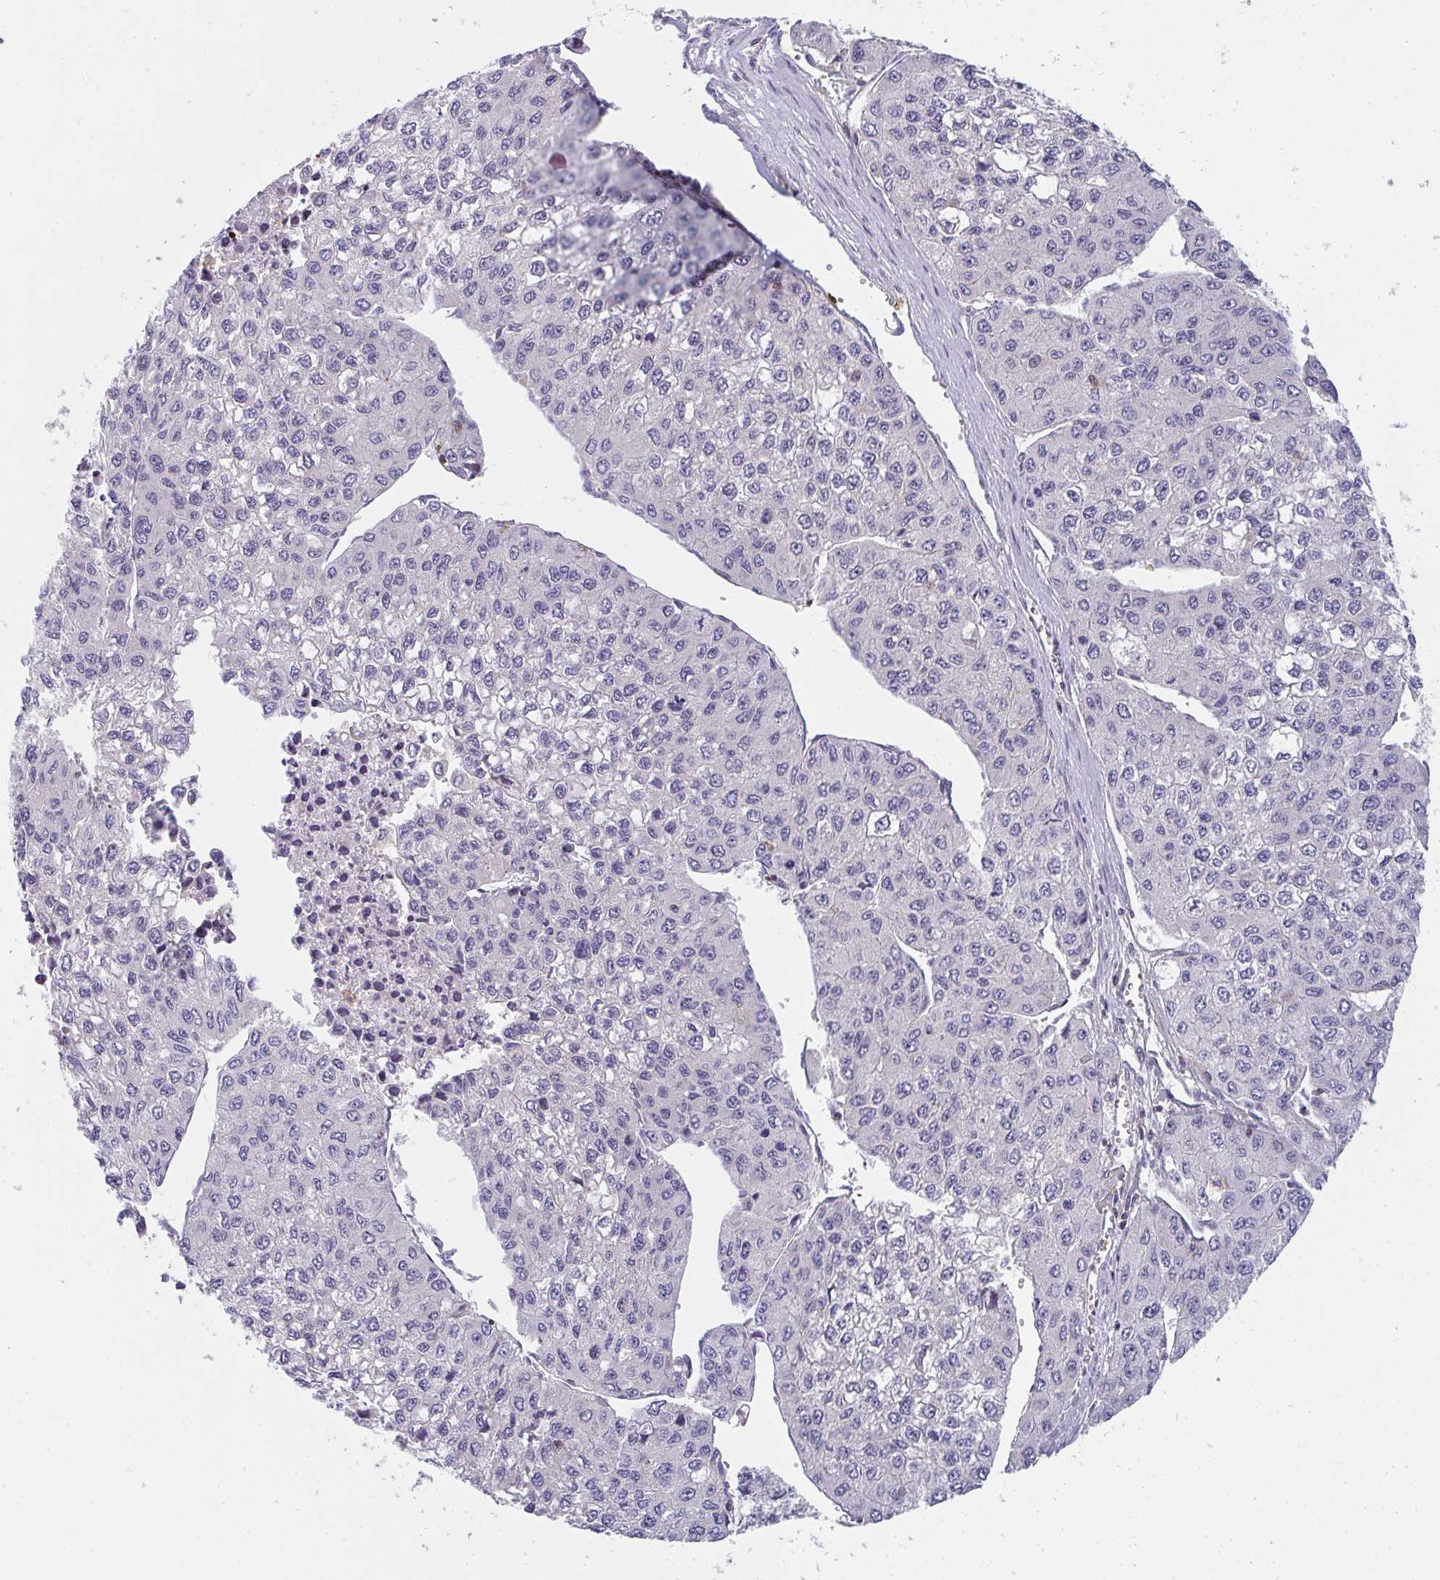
{"staining": {"intensity": "negative", "quantity": "none", "location": "none"}, "tissue": "liver cancer", "cell_type": "Tumor cells", "image_type": "cancer", "snomed": [{"axis": "morphology", "description": "Carcinoma, Hepatocellular, NOS"}, {"axis": "topography", "description": "Liver"}], "caption": "Immunohistochemistry micrograph of human liver hepatocellular carcinoma stained for a protein (brown), which exhibits no expression in tumor cells.", "gene": "CSF3R", "patient": {"sex": "female", "age": 66}}